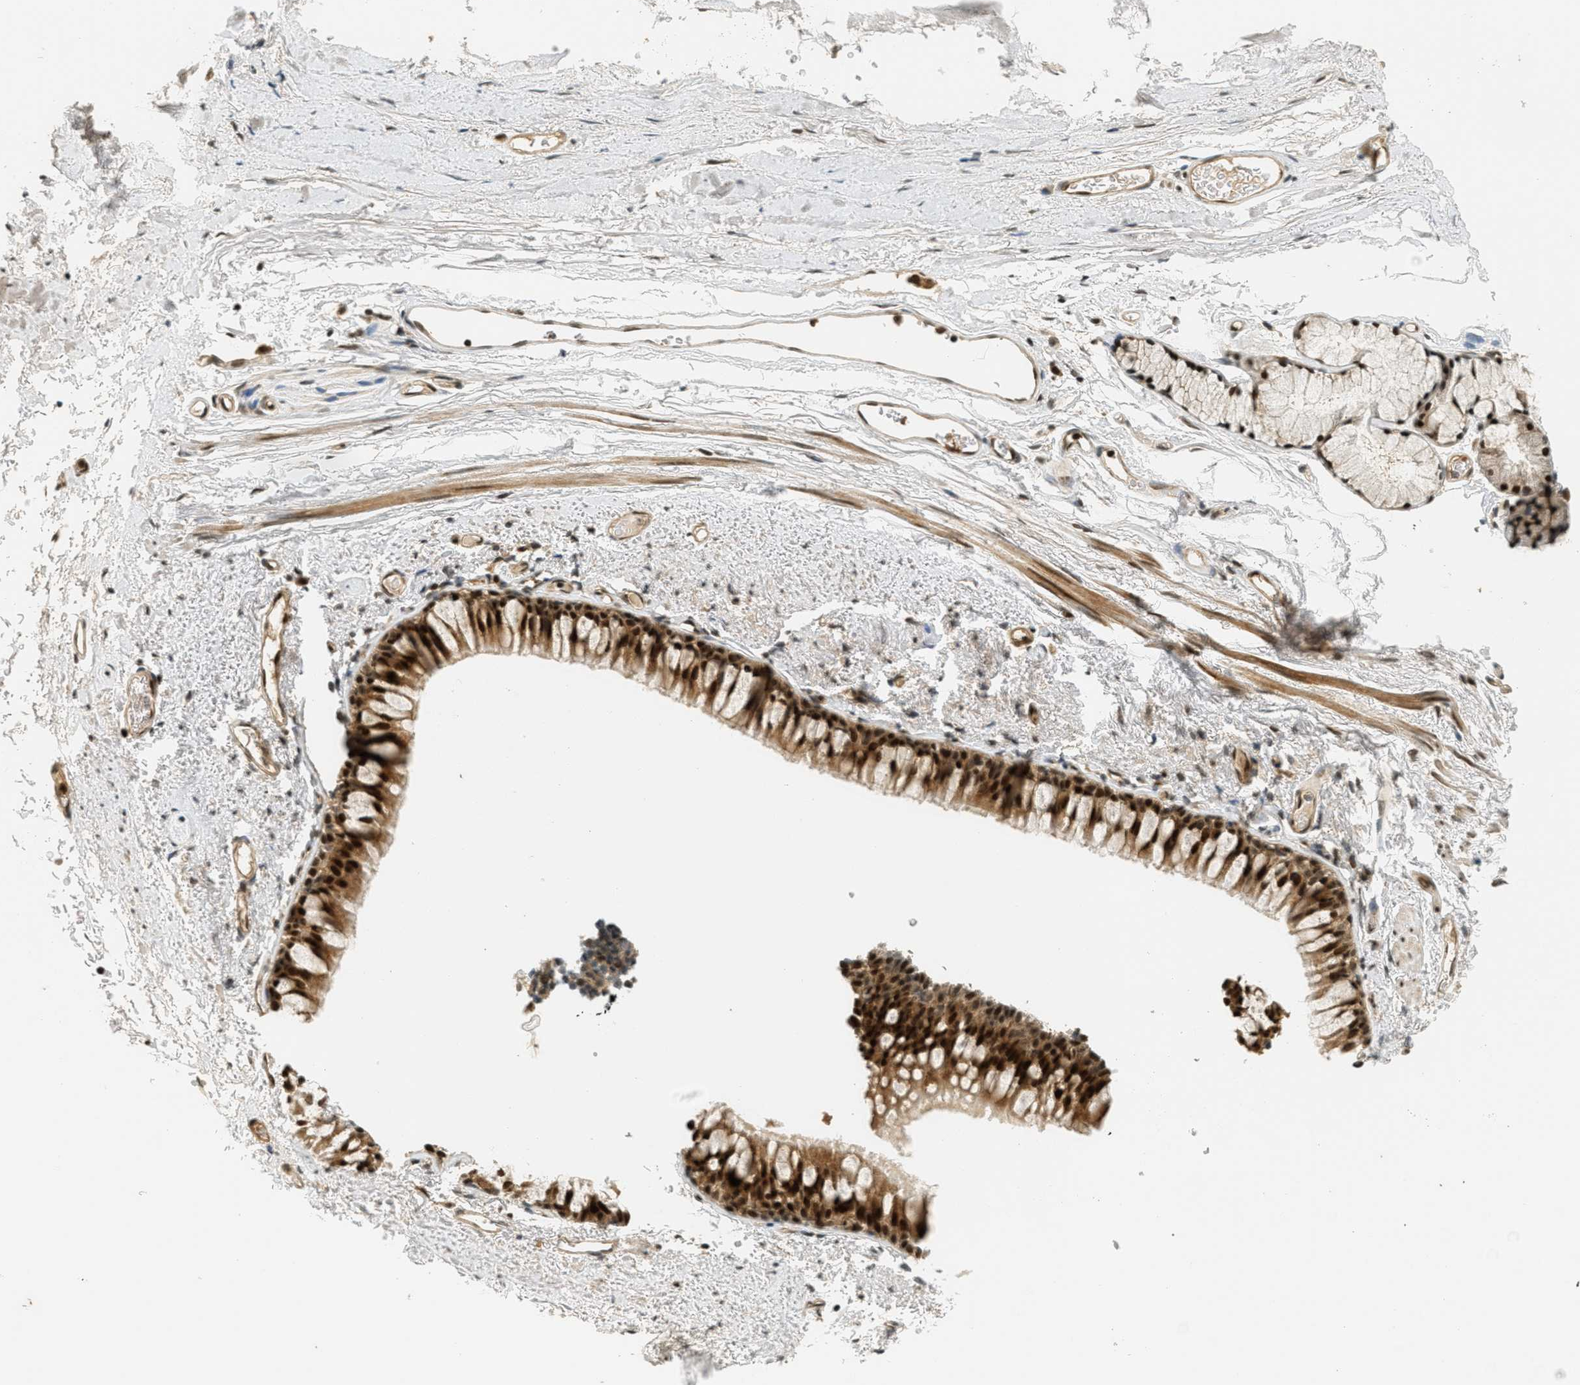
{"staining": {"intensity": "strong", "quantity": ">75%", "location": "cytoplasmic/membranous,nuclear"}, "tissue": "bronchus", "cell_type": "Respiratory epithelial cells", "image_type": "normal", "snomed": [{"axis": "morphology", "description": "Normal tissue, NOS"}, {"axis": "topography", "description": "Bronchus"}], "caption": "Immunohistochemistry (DAB (3,3'-diaminobenzidine)) staining of benign bronchus shows strong cytoplasmic/membranous,nuclear protein positivity in about >75% of respiratory epithelial cells.", "gene": "FOXM1", "patient": {"sex": "female", "age": 73}}